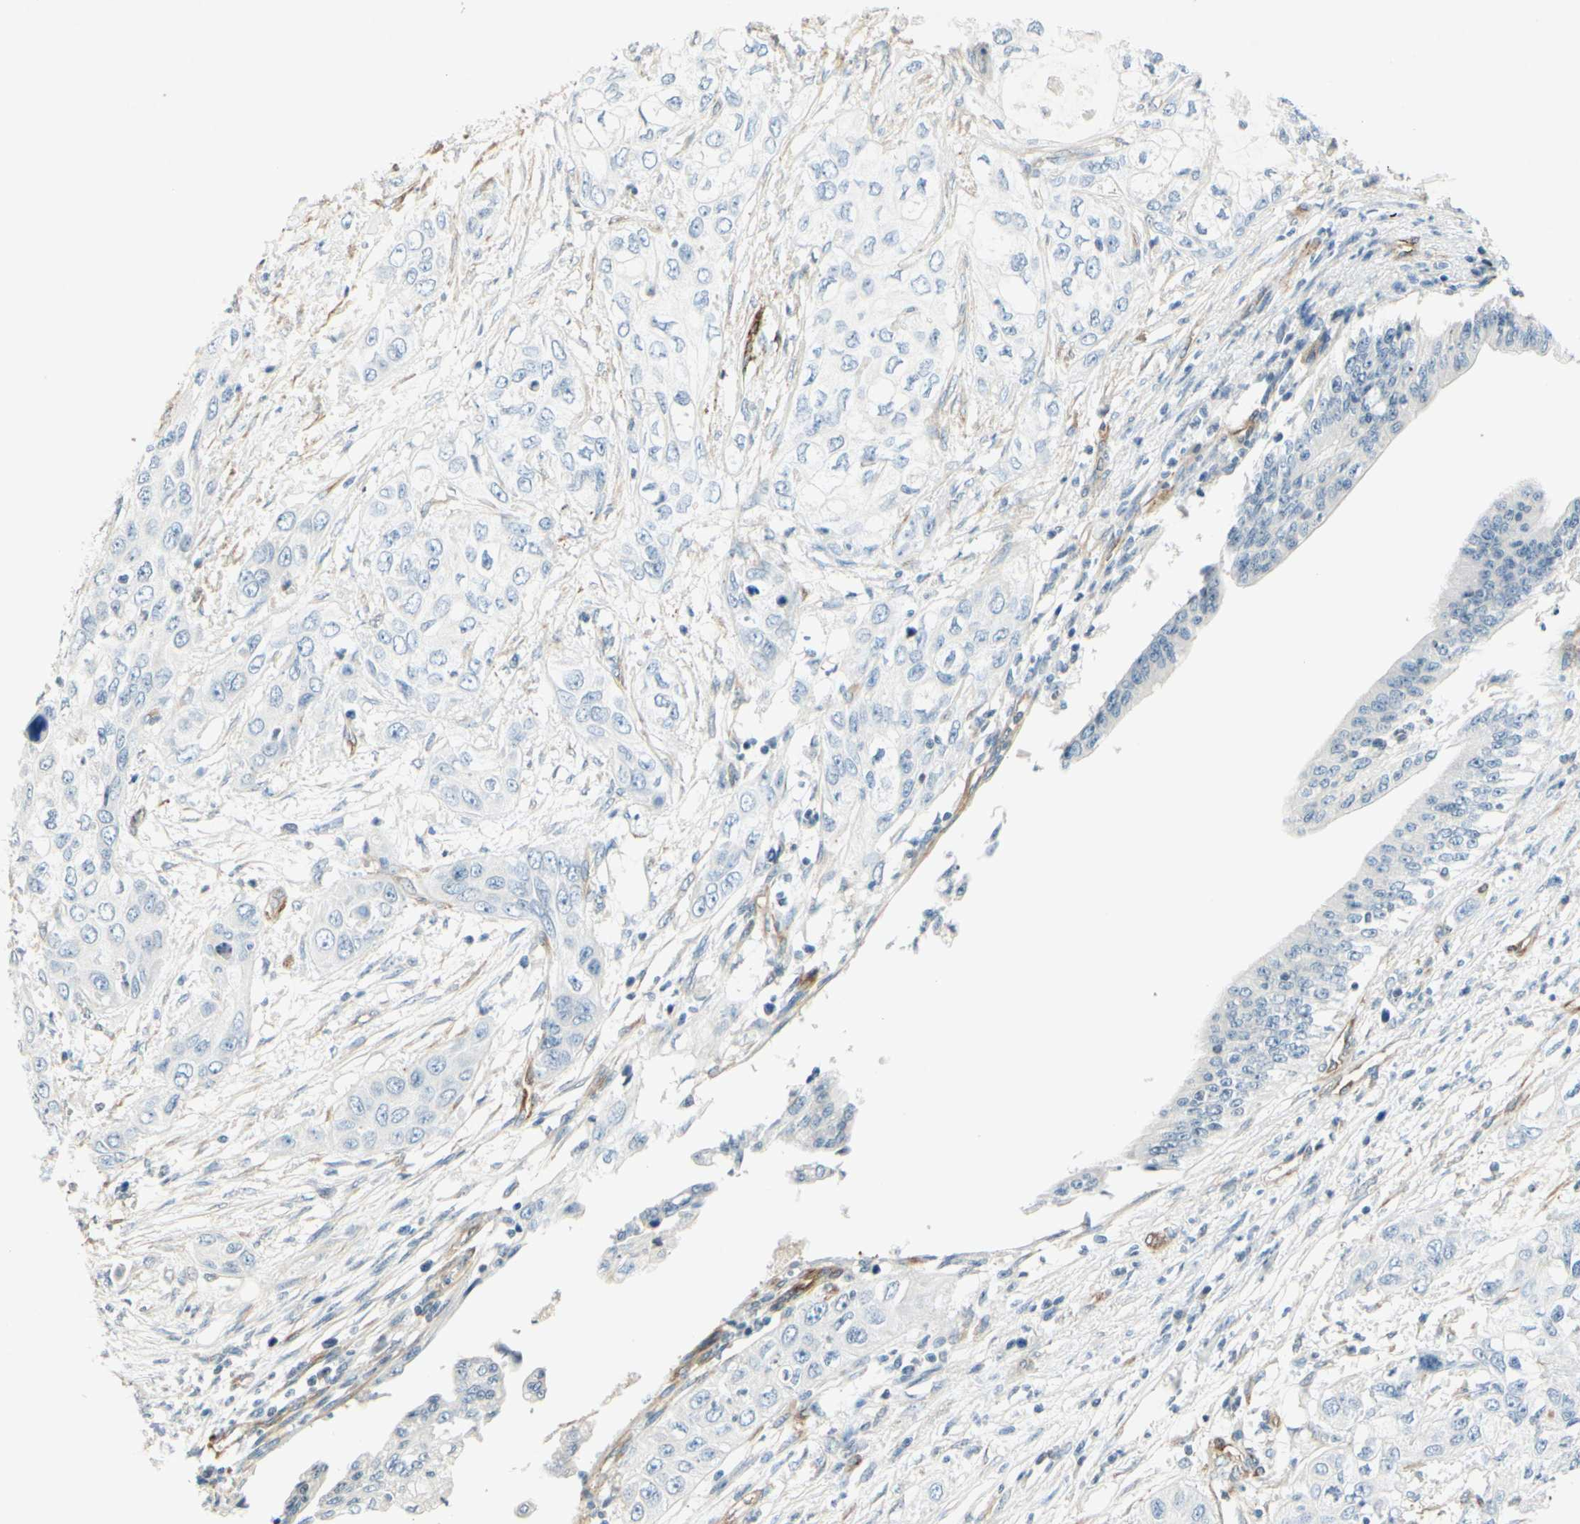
{"staining": {"intensity": "negative", "quantity": "none", "location": "none"}, "tissue": "pancreatic cancer", "cell_type": "Tumor cells", "image_type": "cancer", "snomed": [{"axis": "morphology", "description": "Adenocarcinoma, NOS"}, {"axis": "topography", "description": "Pancreas"}], "caption": "Tumor cells show no significant staining in pancreatic cancer (adenocarcinoma).", "gene": "MAP1B", "patient": {"sex": "female", "age": 70}}